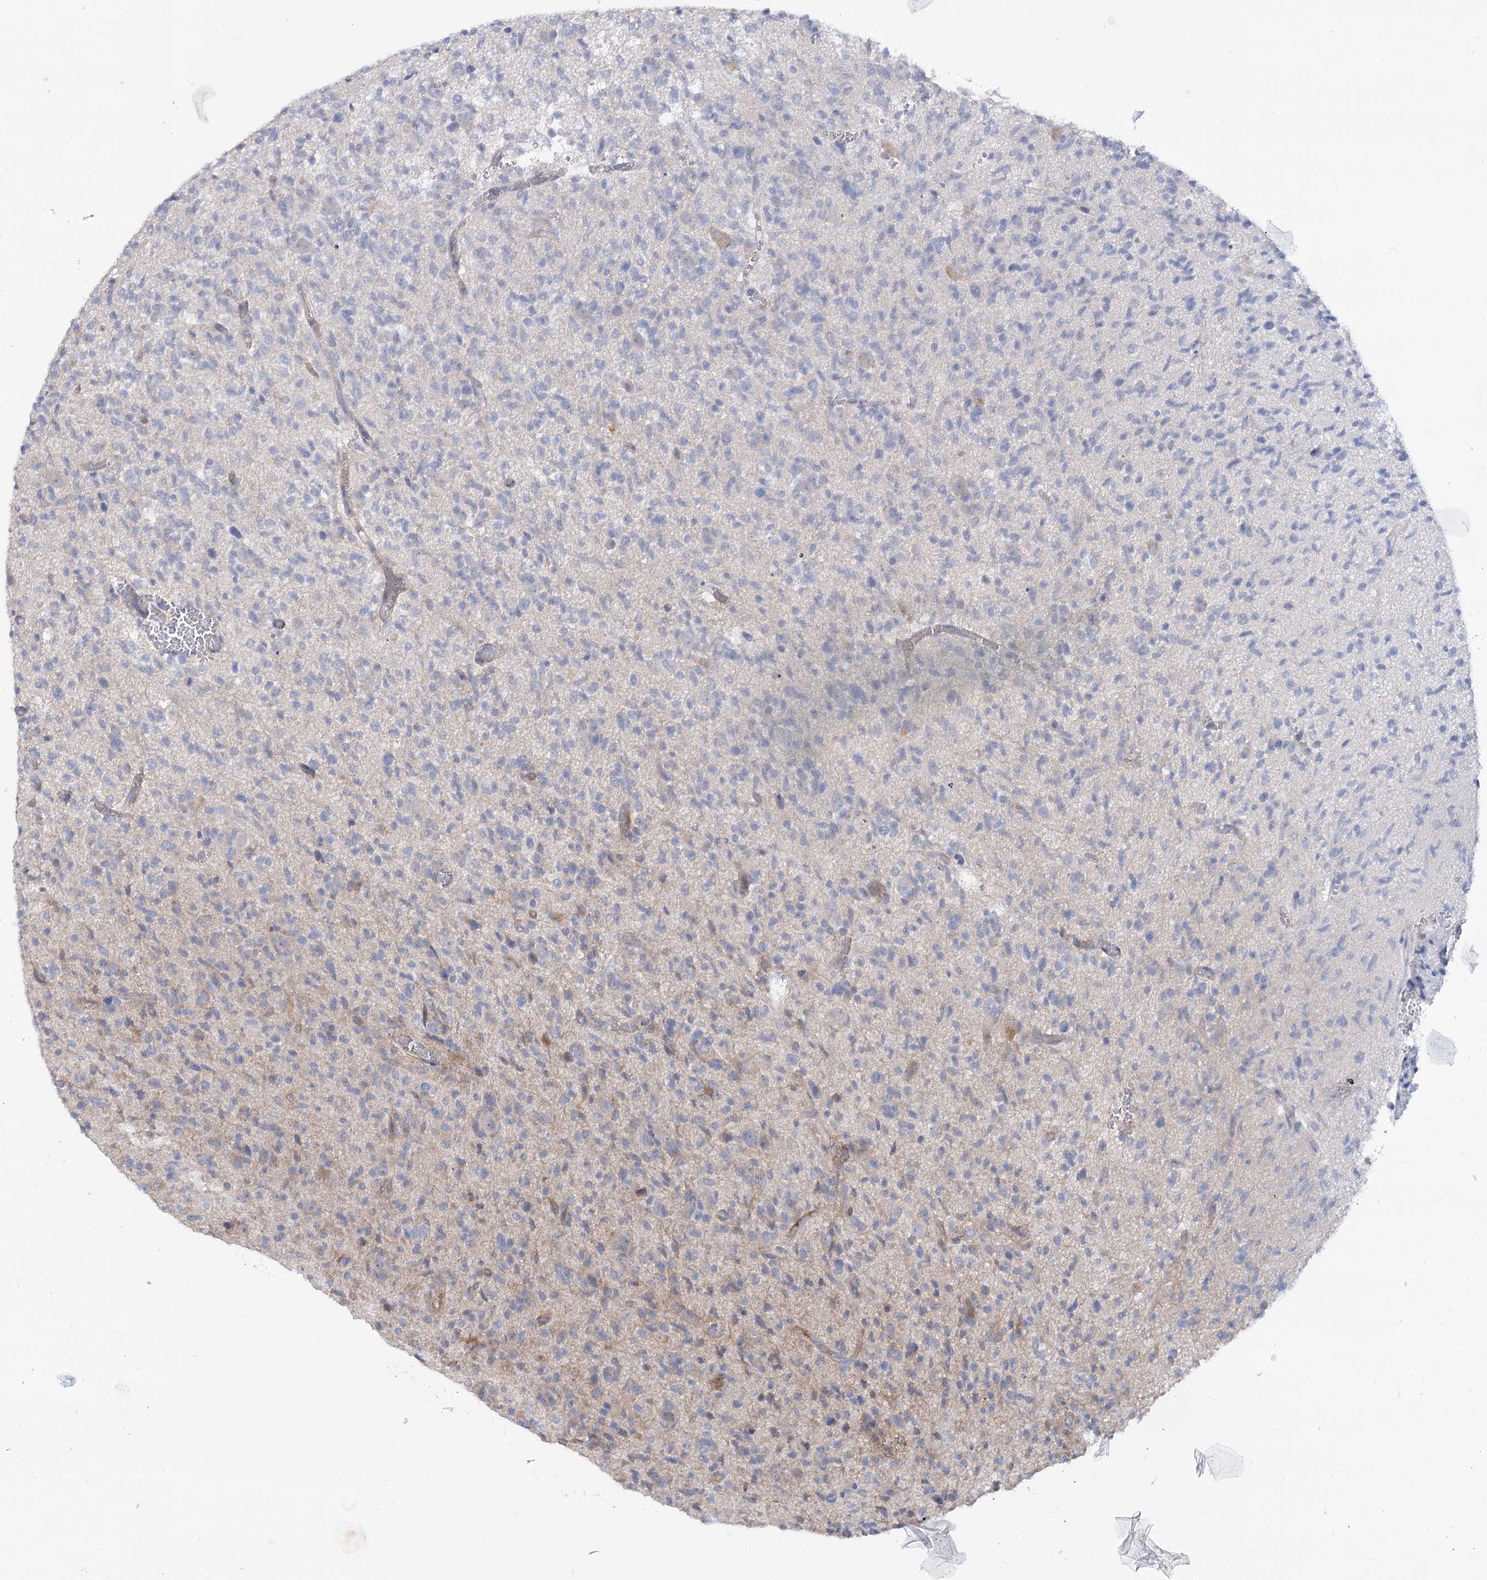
{"staining": {"intensity": "negative", "quantity": "none", "location": "none"}, "tissue": "glioma", "cell_type": "Tumor cells", "image_type": "cancer", "snomed": [{"axis": "morphology", "description": "Glioma, malignant, High grade"}, {"axis": "topography", "description": "Brain"}], "caption": "A photomicrograph of human glioma is negative for staining in tumor cells.", "gene": "SCN11A", "patient": {"sex": "female", "age": 57}}